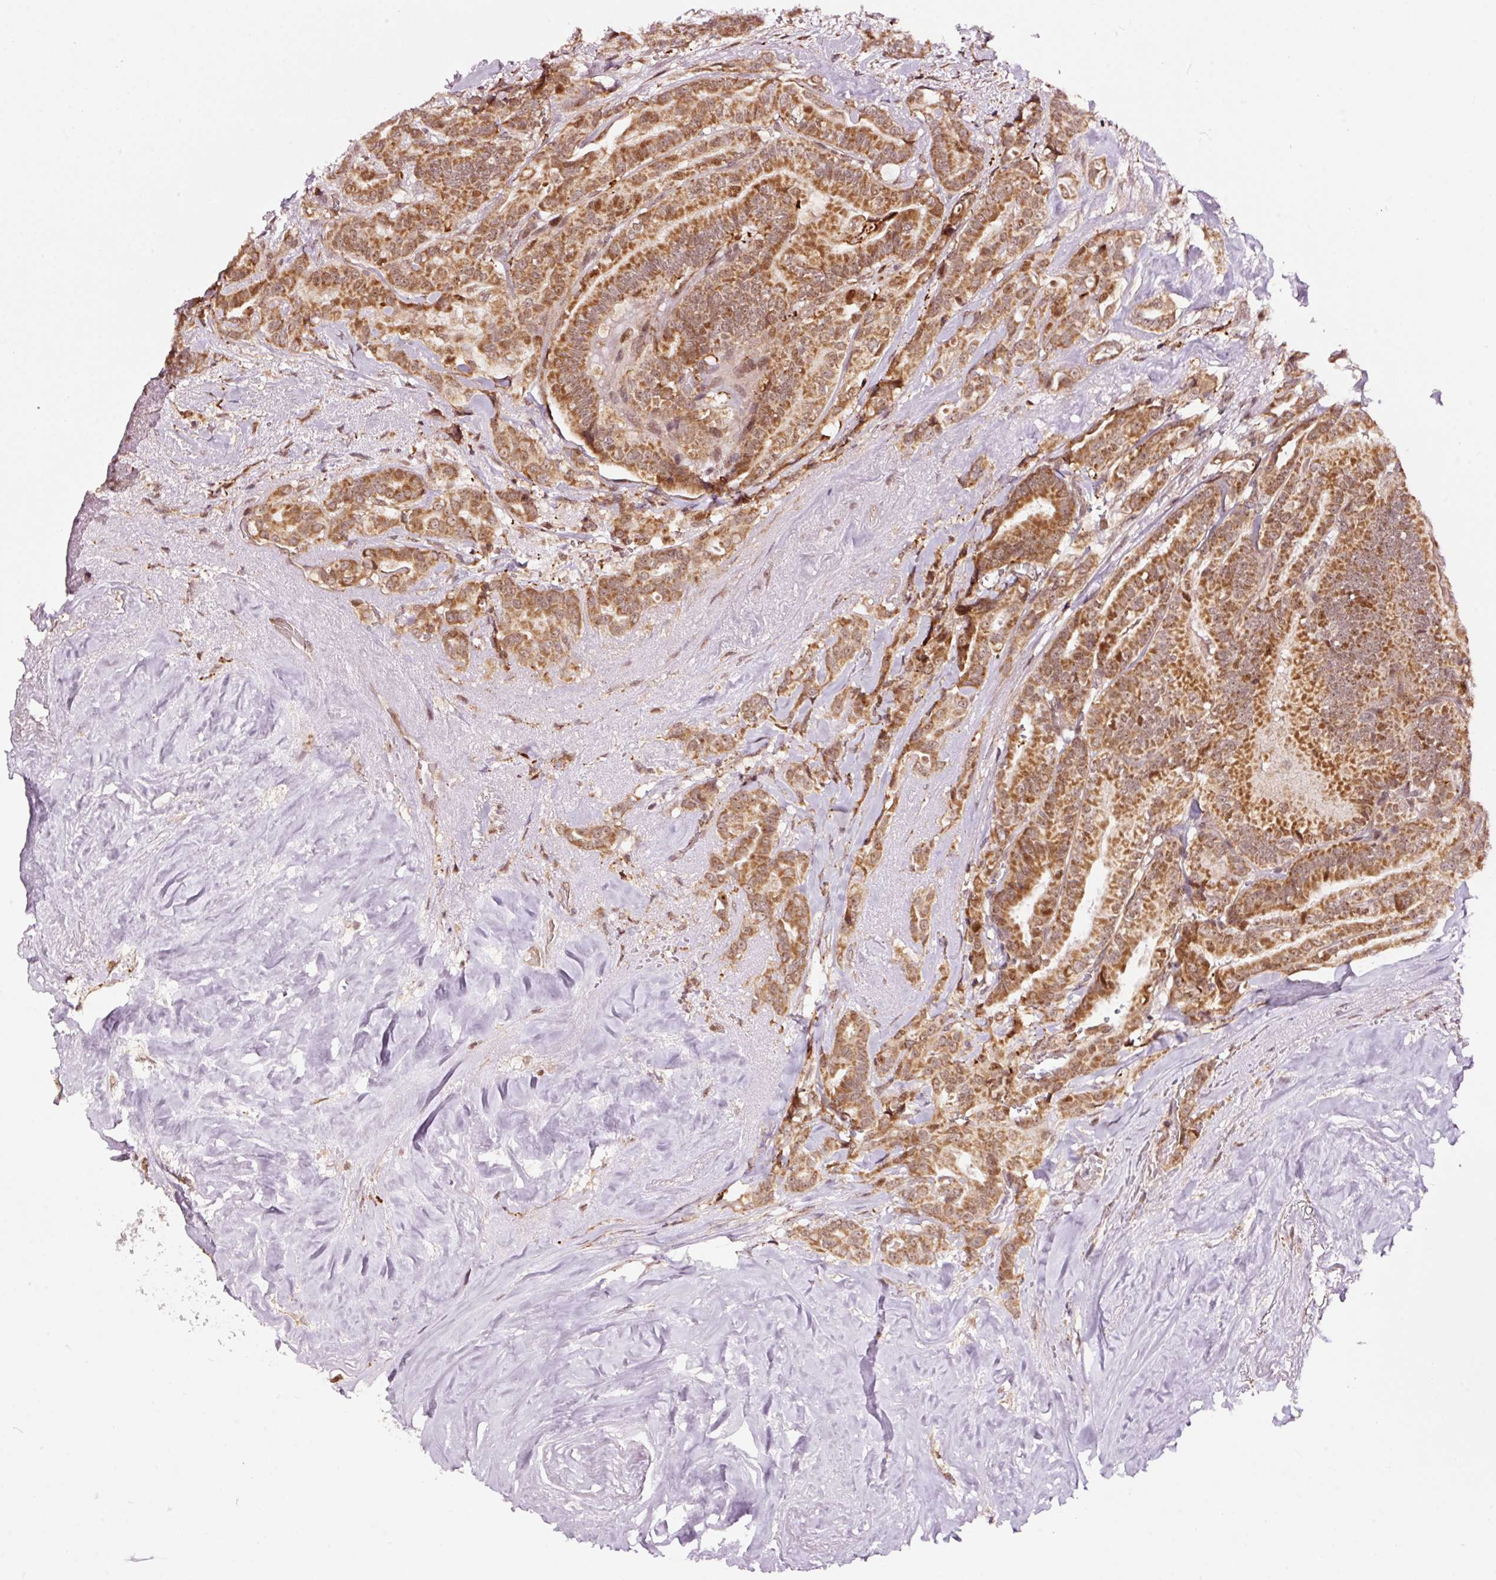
{"staining": {"intensity": "moderate", "quantity": ">75%", "location": "cytoplasmic/membranous"}, "tissue": "thyroid cancer", "cell_type": "Tumor cells", "image_type": "cancer", "snomed": [{"axis": "morphology", "description": "Papillary adenocarcinoma, NOS"}, {"axis": "topography", "description": "Thyroid gland"}], "caption": "Brown immunohistochemical staining in human thyroid cancer (papillary adenocarcinoma) displays moderate cytoplasmic/membranous positivity in approximately >75% of tumor cells.", "gene": "RFC4", "patient": {"sex": "male", "age": 61}}